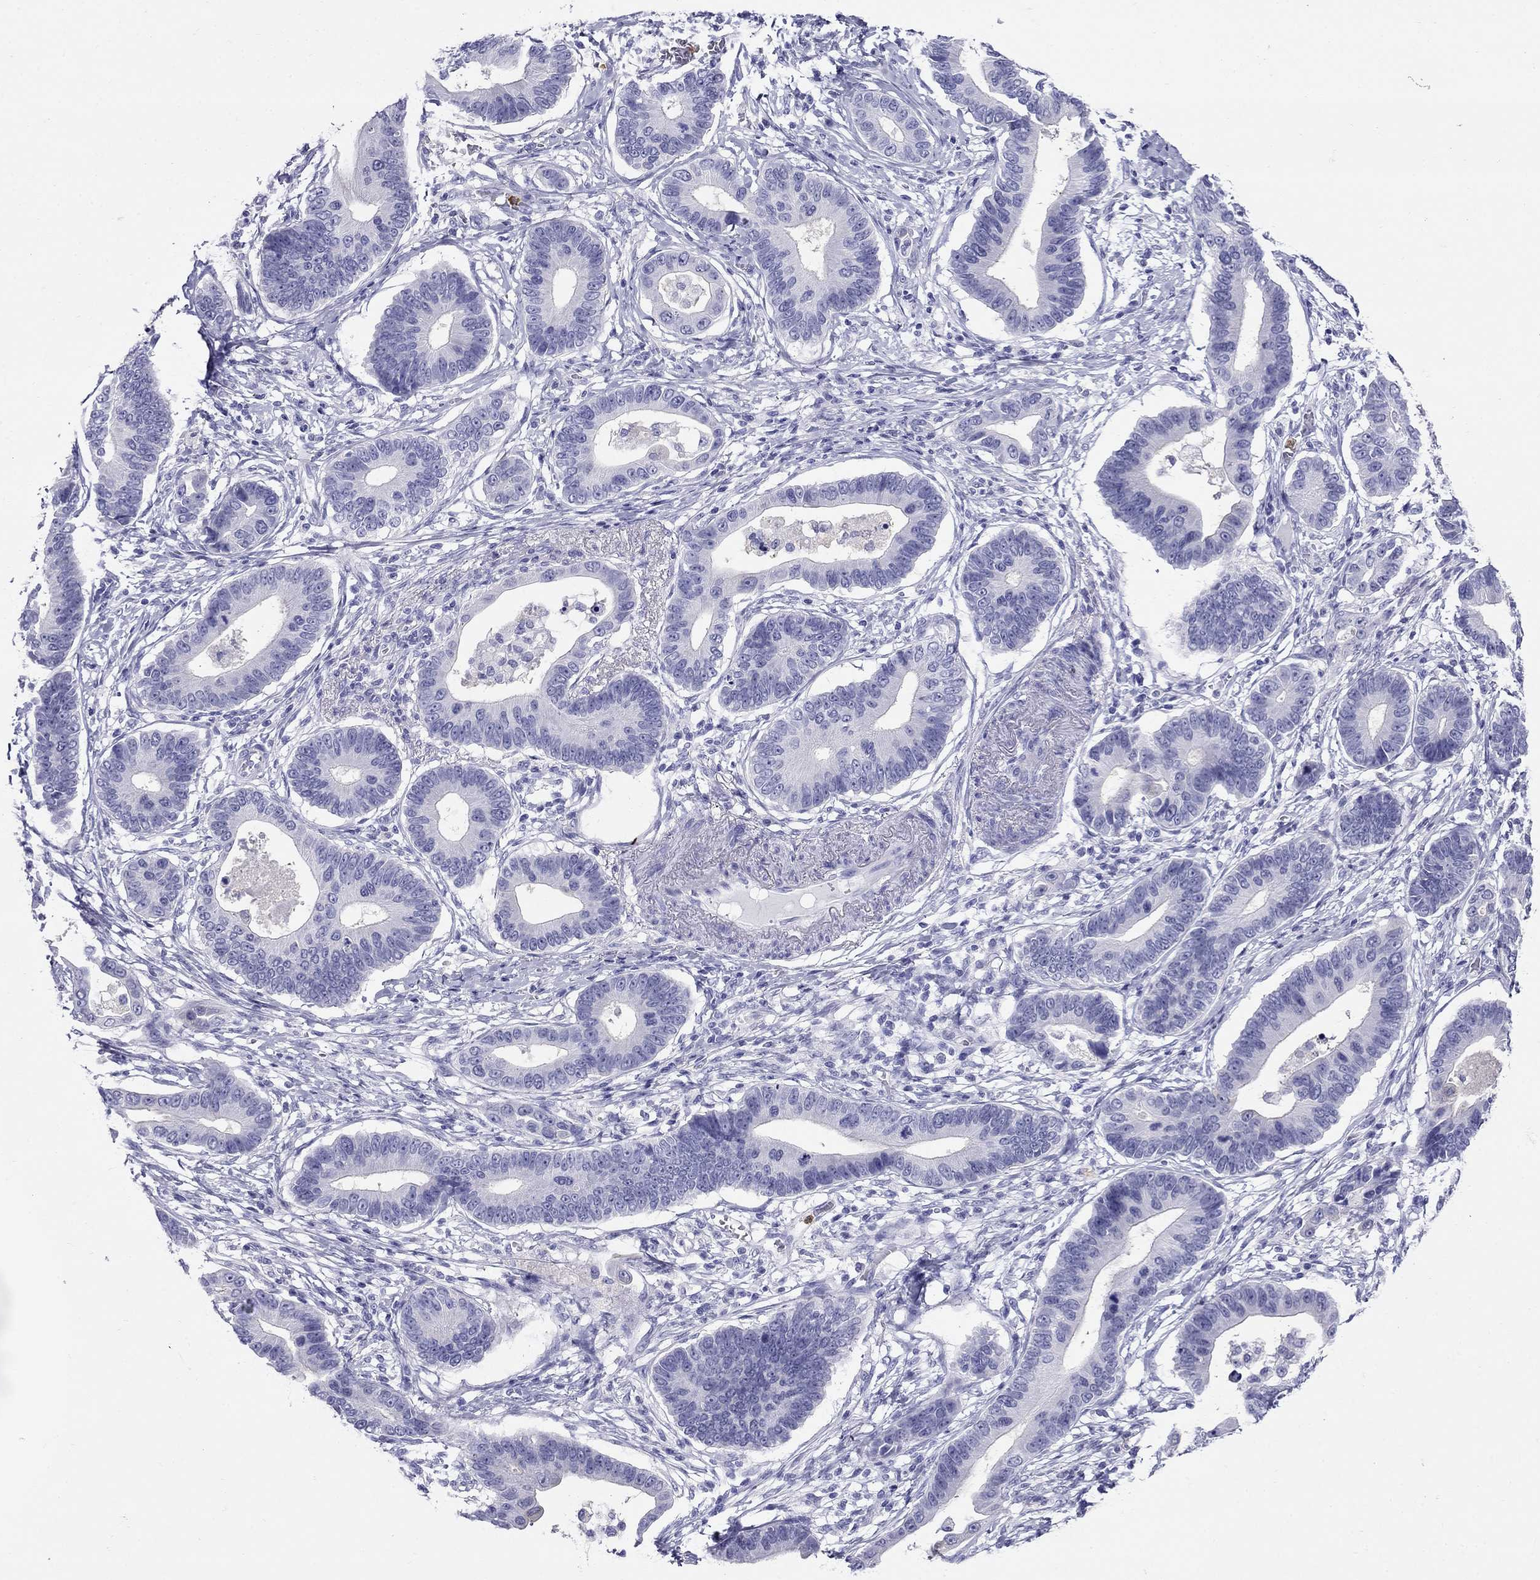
{"staining": {"intensity": "negative", "quantity": "none", "location": "none"}, "tissue": "stomach cancer", "cell_type": "Tumor cells", "image_type": "cancer", "snomed": [{"axis": "morphology", "description": "Adenocarcinoma, NOS"}, {"axis": "topography", "description": "Stomach"}], "caption": "This histopathology image is of adenocarcinoma (stomach) stained with immunohistochemistry to label a protein in brown with the nuclei are counter-stained blue. There is no expression in tumor cells. (DAB immunohistochemistry (IHC) with hematoxylin counter stain).", "gene": "PPP1R36", "patient": {"sex": "male", "age": 84}}